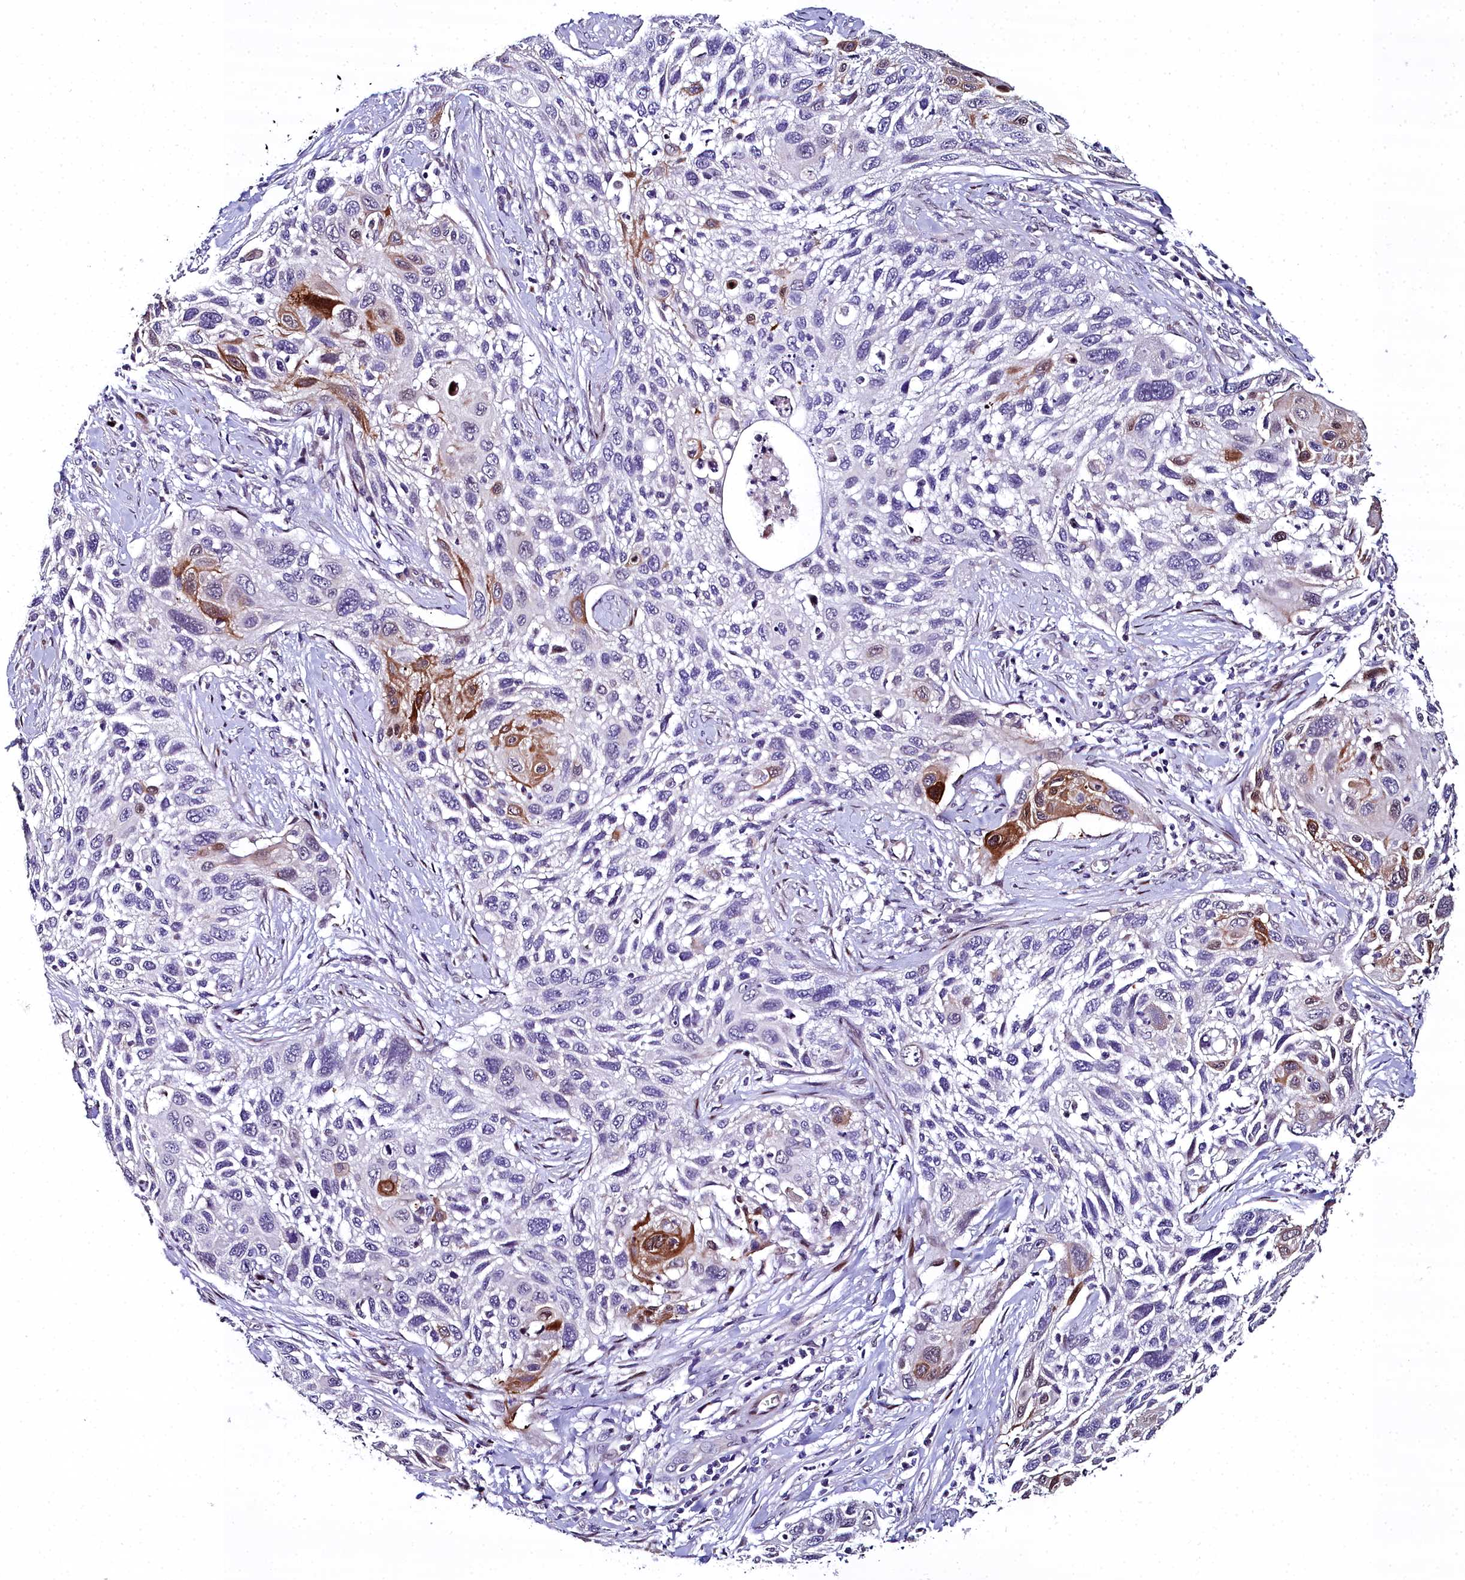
{"staining": {"intensity": "moderate", "quantity": "<25%", "location": "cytoplasmic/membranous,nuclear"}, "tissue": "cervical cancer", "cell_type": "Tumor cells", "image_type": "cancer", "snomed": [{"axis": "morphology", "description": "Squamous cell carcinoma, NOS"}, {"axis": "topography", "description": "Cervix"}], "caption": "Protein expression analysis of human cervical cancer (squamous cell carcinoma) reveals moderate cytoplasmic/membranous and nuclear expression in about <25% of tumor cells.", "gene": "AP1M1", "patient": {"sex": "female", "age": 70}}